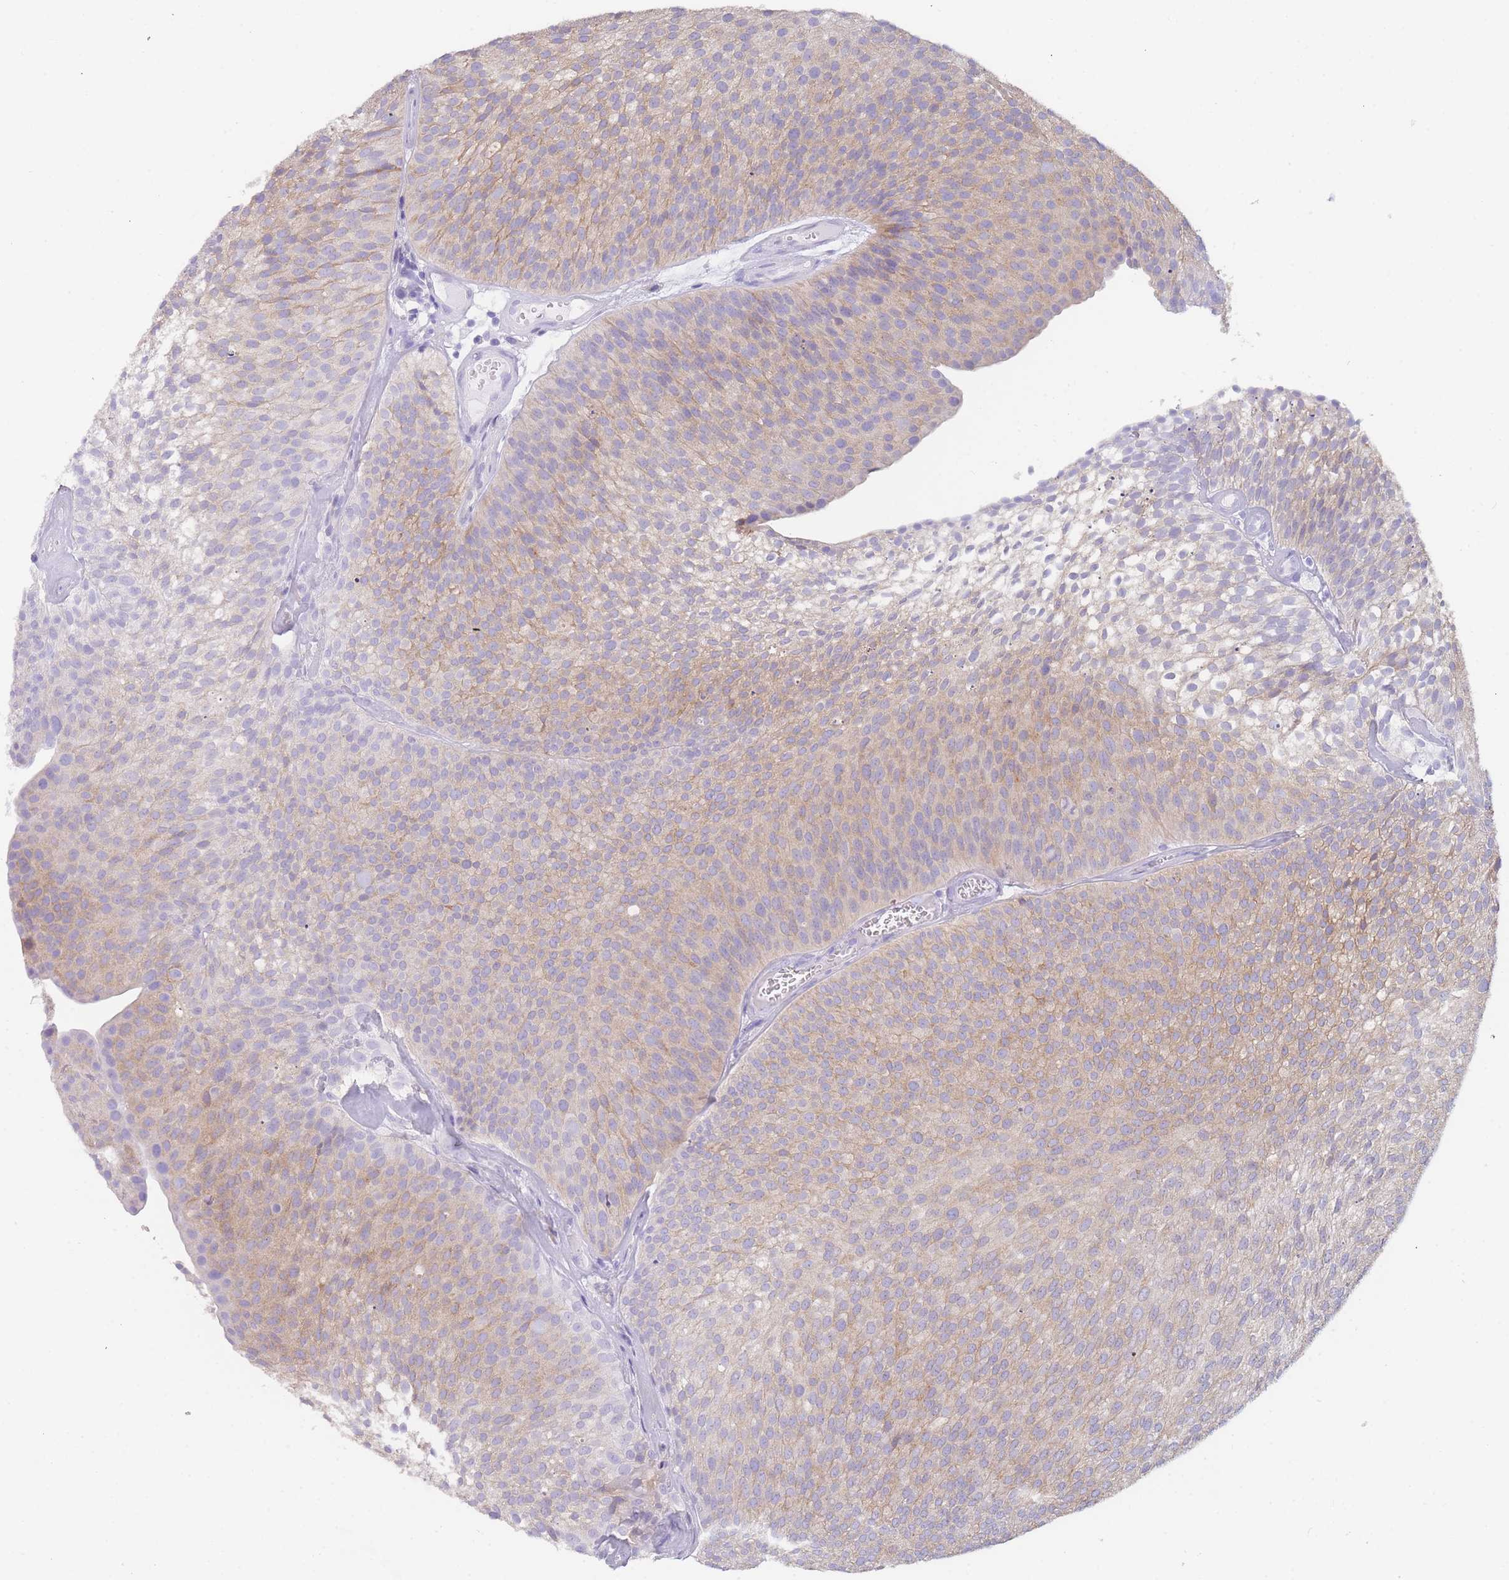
{"staining": {"intensity": "weak", "quantity": "25%-75%", "location": "cytoplasmic/membranous"}, "tissue": "urothelial cancer", "cell_type": "Tumor cells", "image_type": "cancer", "snomed": [{"axis": "morphology", "description": "Urothelial carcinoma, Low grade"}, {"axis": "topography", "description": "Urinary bladder"}], "caption": "Immunohistochemical staining of urothelial cancer reveals low levels of weak cytoplasmic/membranous protein expression in about 25%-75% of tumor cells.", "gene": "ZNF627", "patient": {"sex": "male", "age": 91}}